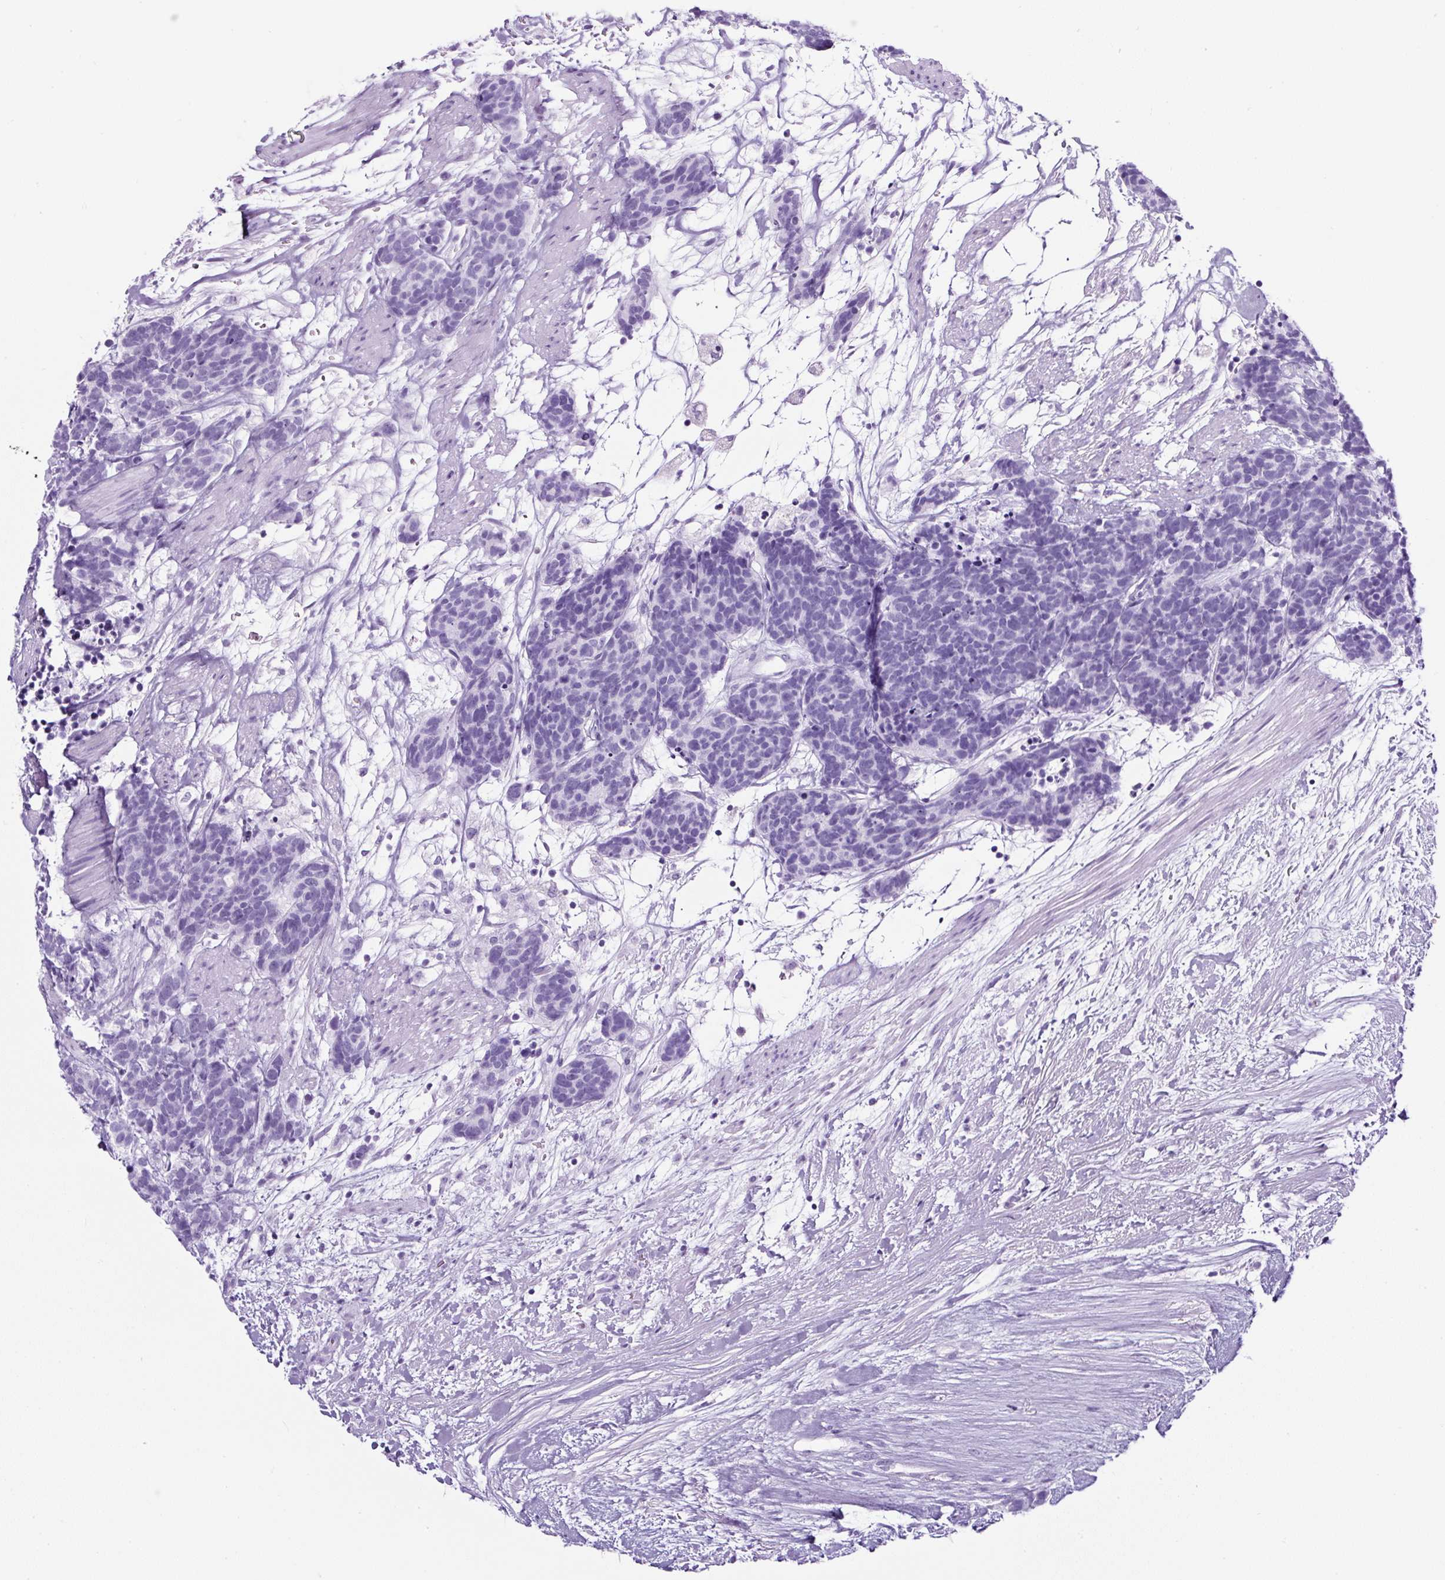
{"staining": {"intensity": "negative", "quantity": "none", "location": "none"}, "tissue": "carcinoid", "cell_type": "Tumor cells", "image_type": "cancer", "snomed": [{"axis": "morphology", "description": "Carcinoma, NOS"}, {"axis": "morphology", "description": "Carcinoid, malignant, NOS"}, {"axis": "topography", "description": "Prostate"}], "caption": "Protein analysis of carcinoid displays no significant staining in tumor cells. (DAB (3,3'-diaminobenzidine) immunohistochemistry visualized using brightfield microscopy, high magnification).", "gene": "TMEM200B", "patient": {"sex": "male", "age": 57}}